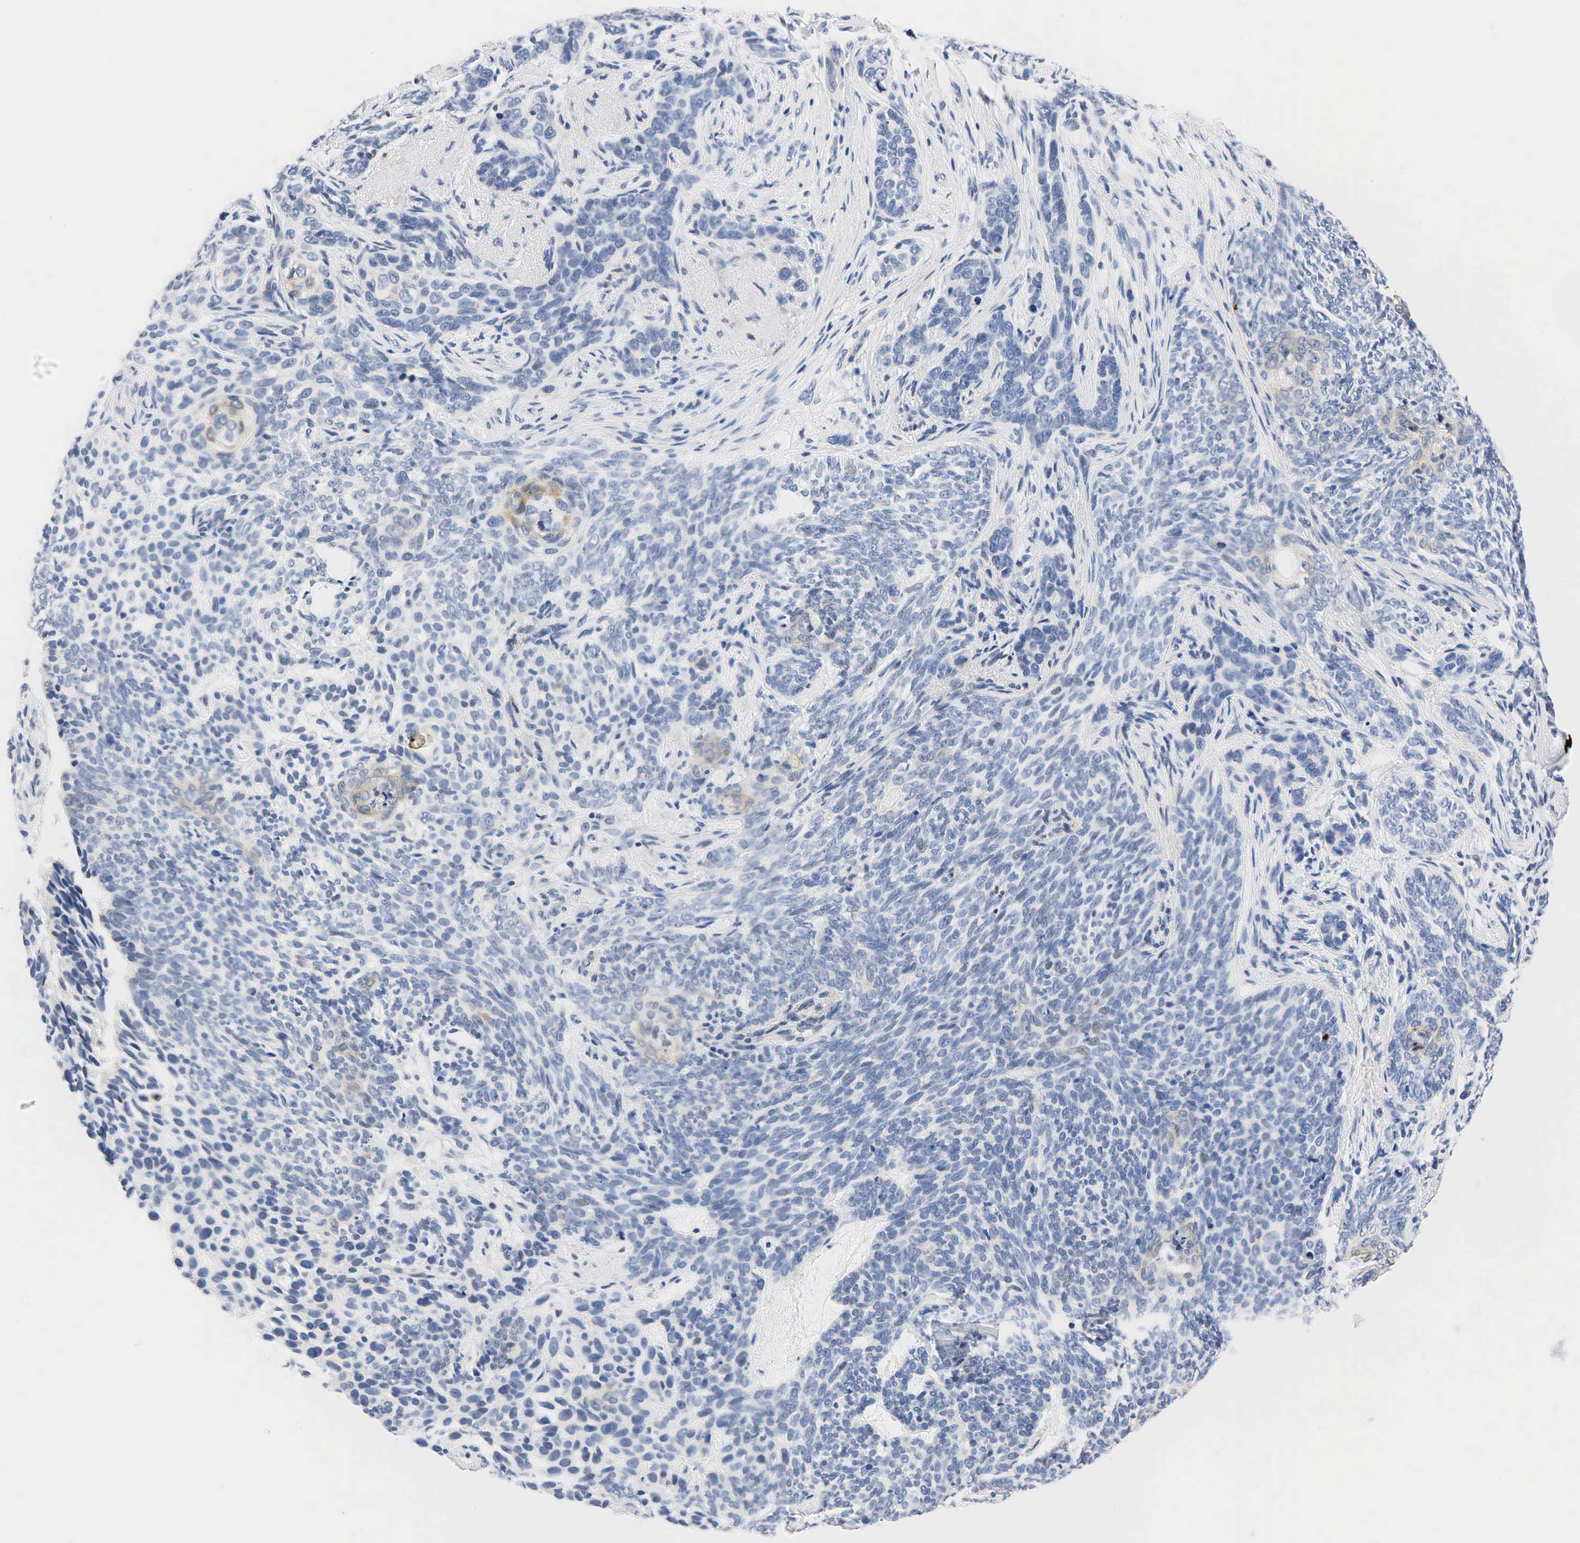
{"staining": {"intensity": "weak", "quantity": "<25%", "location": "cytoplasmic/membranous"}, "tissue": "skin cancer", "cell_type": "Tumor cells", "image_type": "cancer", "snomed": [{"axis": "morphology", "description": "Basal cell carcinoma"}, {"axis": "topography", "description": "Skin"}], "caption": "This photomicrograph is of skin basal cell carcinoma stained with IHC to label a protein in brown with the nuclei are counter-stained blue. There is no staining in tumor cells.", "gene": "PGR", "patient": {"sex": "male", "age": 89}}